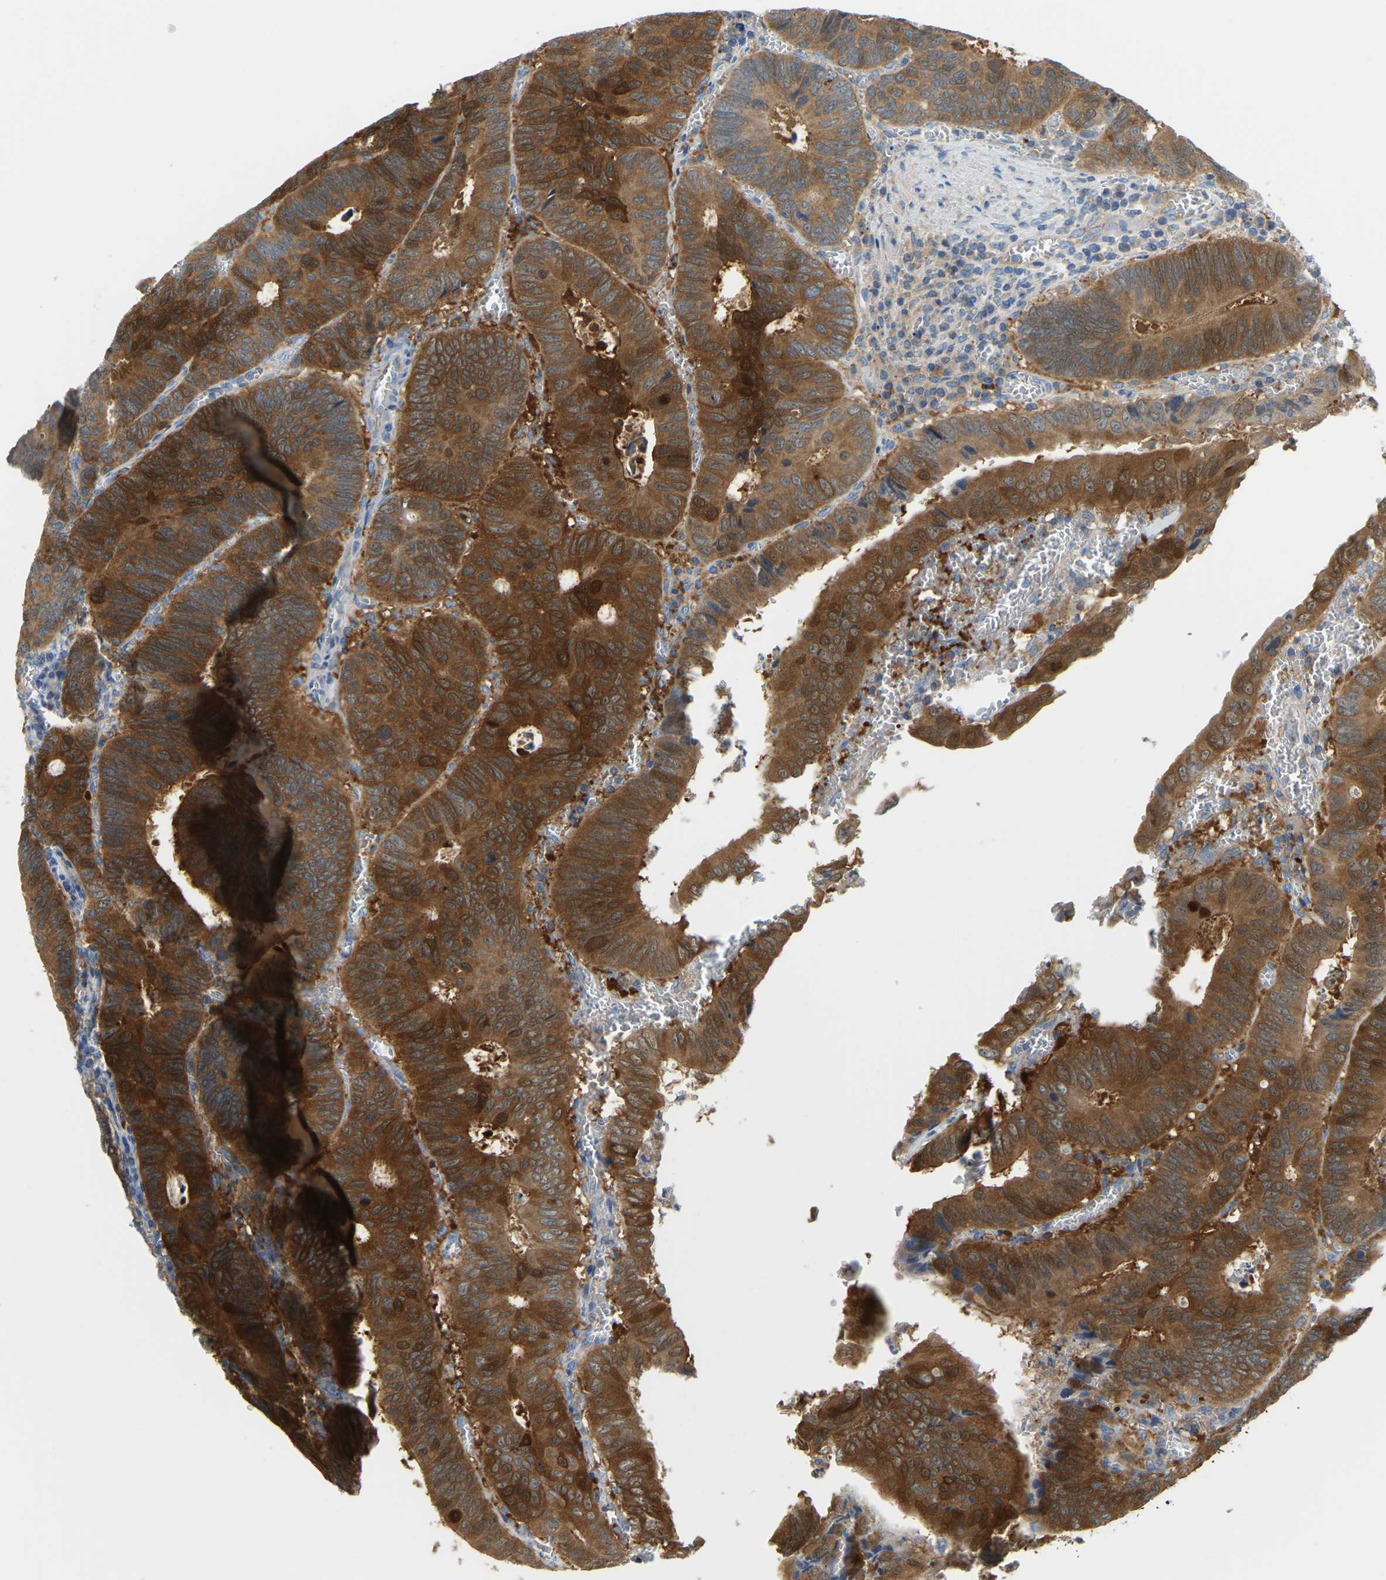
{"staining": {"intensity": "strong", "quantity": ">75%", "location": "cytoplasmic/membranous"}, "tissue": "colorectal cancer", "cell_type": "Tumor cells", "image_type": "cancer", "snomed": [{"axis": "morphology", "description": "Inflammation, NOS"}, {"axis": "morphology", "description": "Adenocarcinoma, NOS"}, {"axis": "topography", "description": "Colon"}], "caption": "The image reveals staining of colorectal cancer, revealing strong cytoplasmic/membranous protein positivity (brown color) within tumor cells. (DAB (3,3'-diaminobenzidine) = brown stain, brightfield microscopy at high magnification).", "gene": "GDA", "patient": {"sex": "male", "age": 72}}